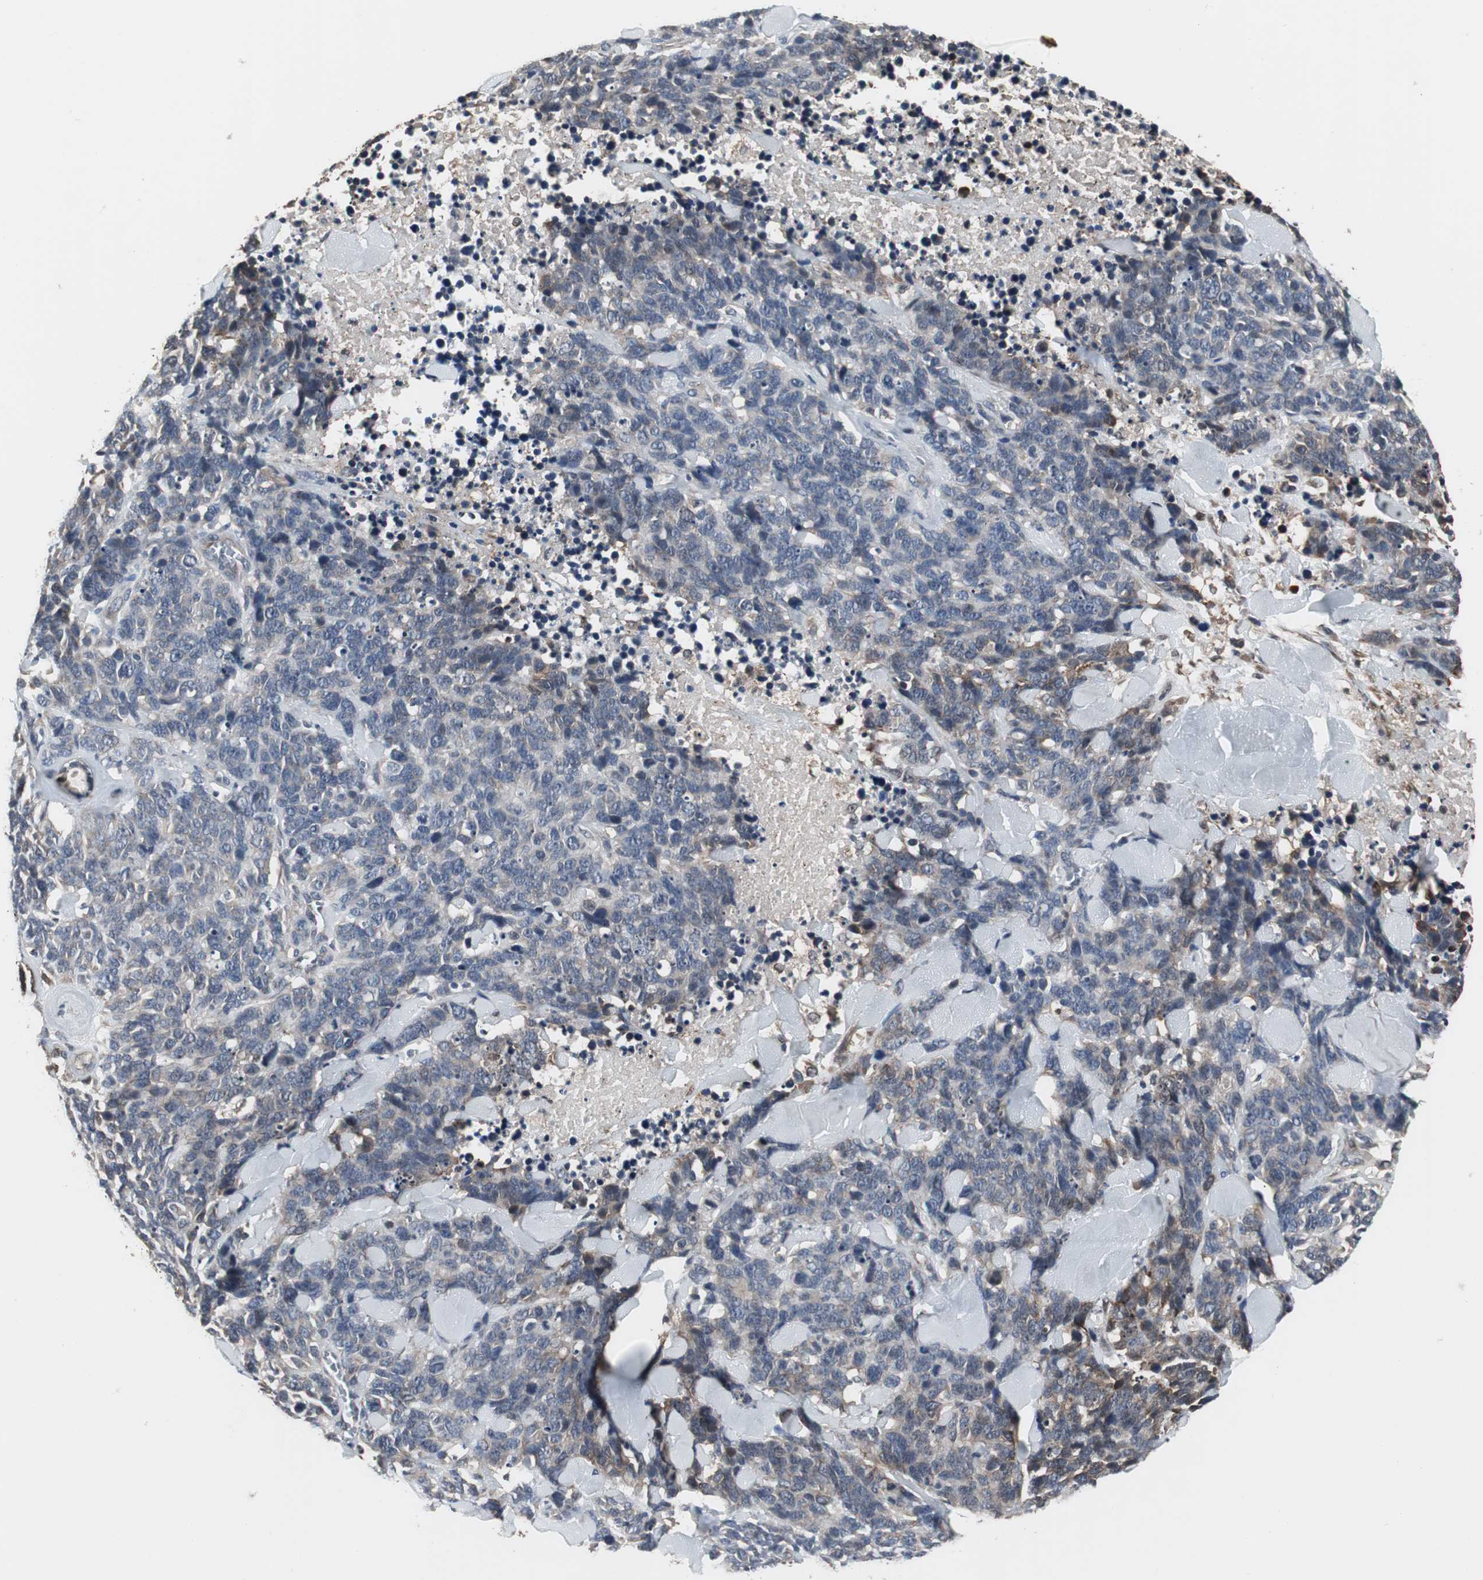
{"staining": {"intensity": "weak", "quantity": "25%-75%", "location": "cytoplasmic/membranous"}, "tissue": "lung cancer", "cell_type": "Tumor cells", "image_type": "cancer", "snomed": [{"axis": "morphology", "description": "Neoplasm, malignant, NOS"}, {"axis": "topography", "description": "Lung"}], "caption": "About 25%-75% of tumor cells in lung cancer (malignant neoplasm) demonstrate weak cytoplasmic/membranous protein staining as visualized by brown immunohistochemical staining.", "gene": "ZSCAN22", "patient": {"sex": "female", "age": 58}}